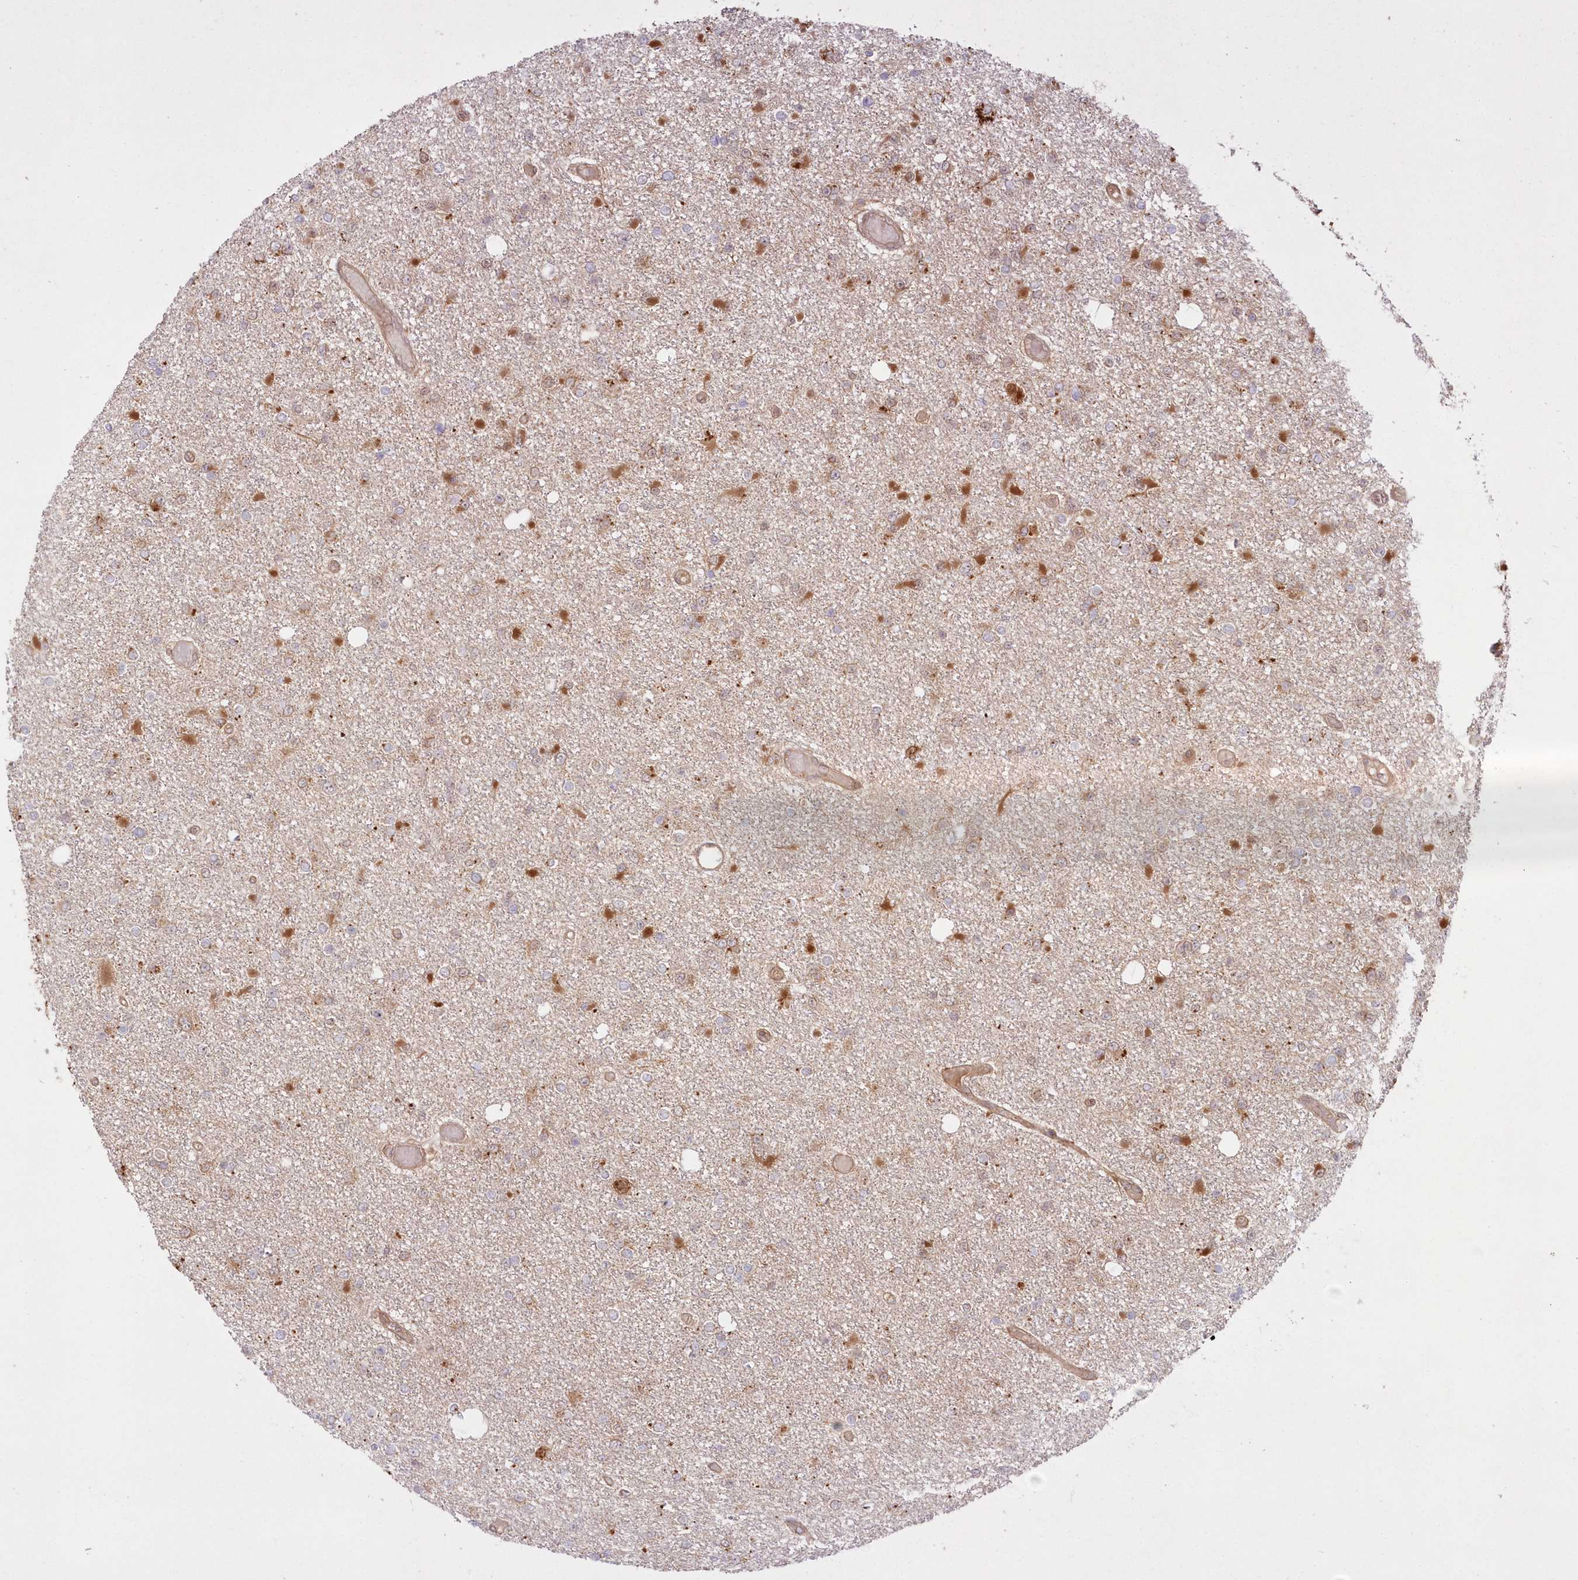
{"staining": {"intensity": "moderate", "quantity": "25%-75%", "location": "nuclear"}, "tissue": "glioma", "cell_type": "Tumor cells", "image_type": "cancer", "snomed": [{"axis": "morphology", "description": "Glioma, malignant, Low grade"}, {"axis": "topography", "description": "Brain"}], "caption": "Human low-grade glioma (malignant) stained for a protein (brown) shows moderate nuclear positive positivity in approximately 25%-75% of tumor cells.", "gene": "GBE1", "patient": {"sex": "female", "age": 22}}